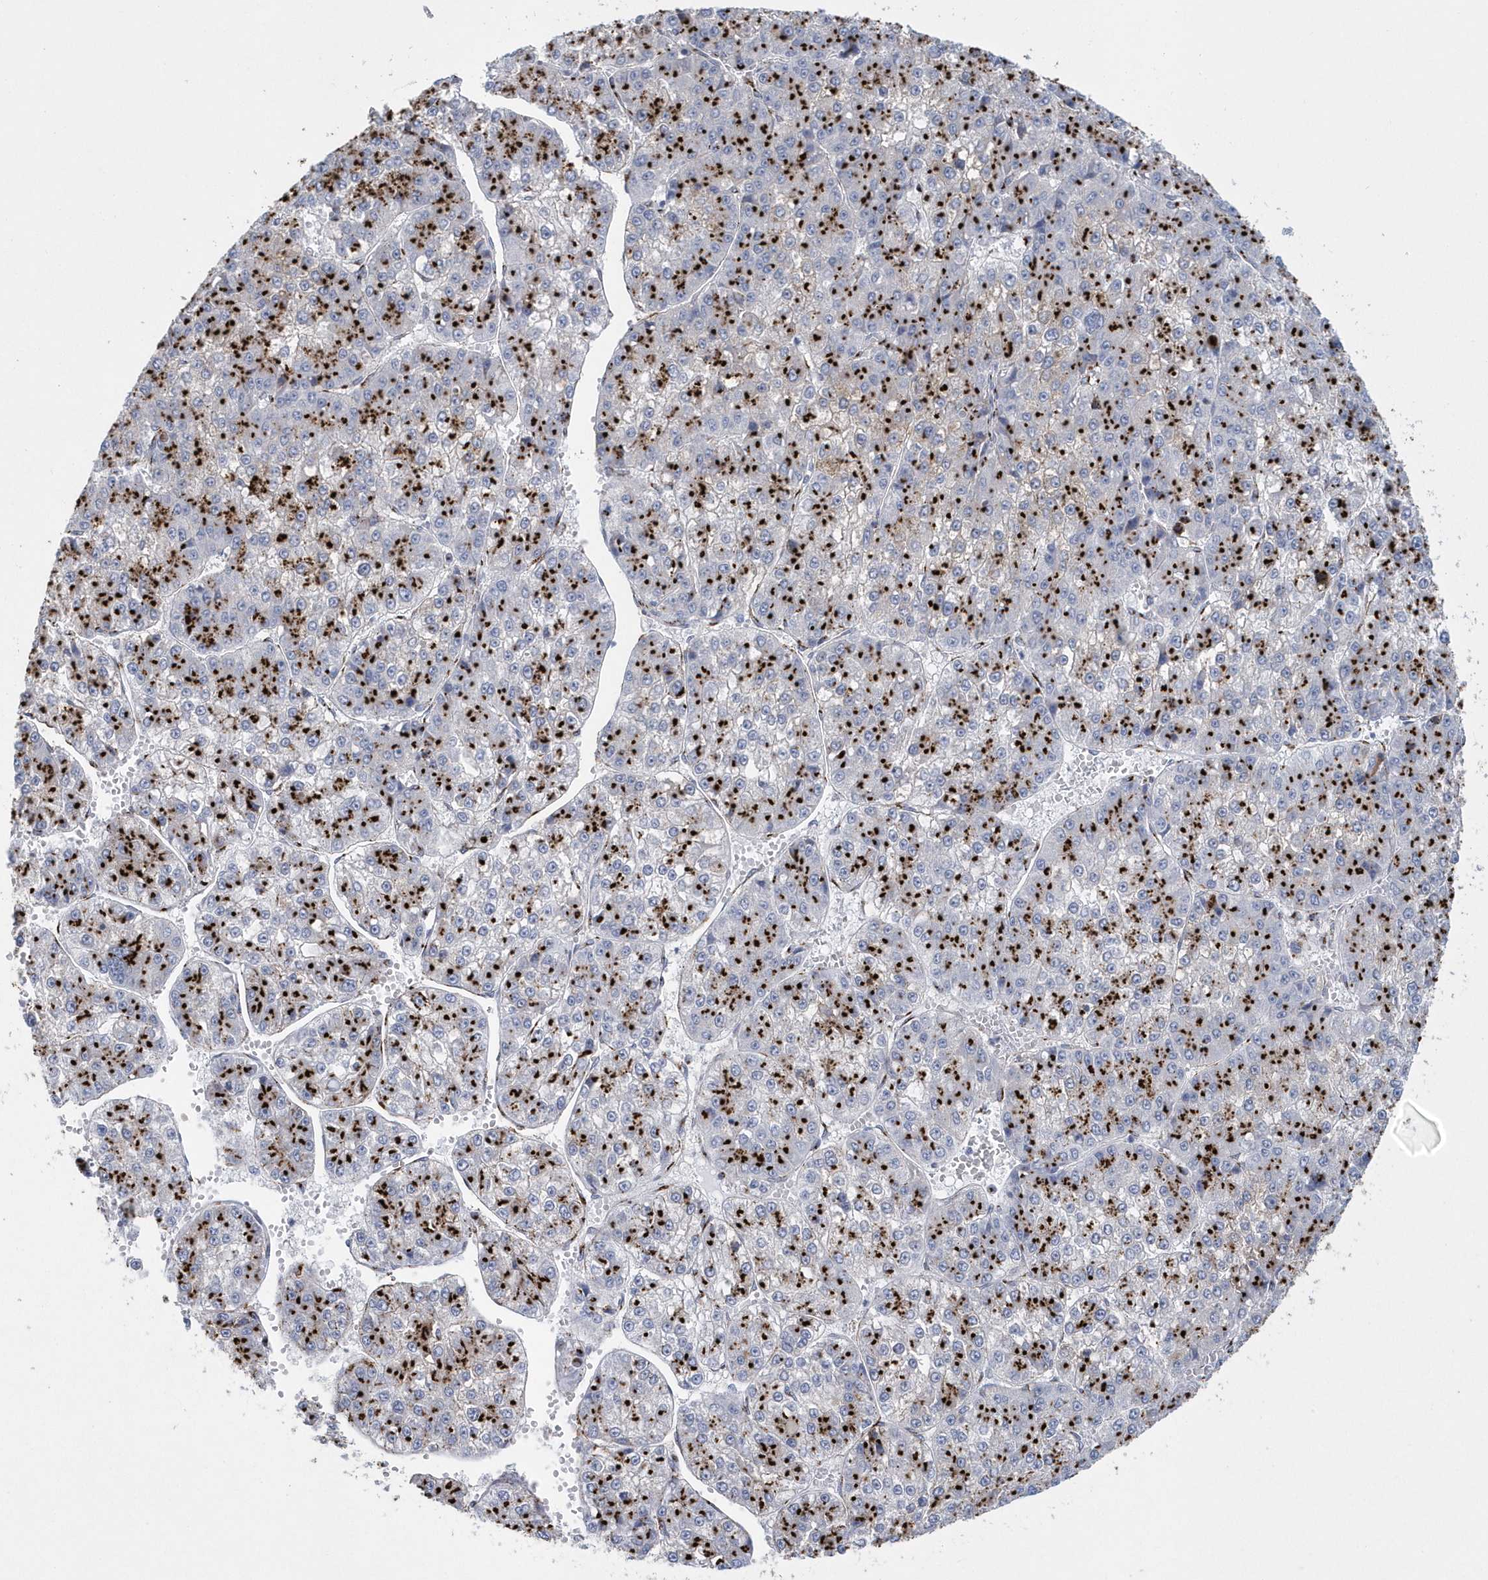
{"staining": {"intensity": "strong", "quantity": ">75%", "location": "cytoplasmic/membranous"}, "tissue": "liver cancer", "cell_type": "Tumor cells", "image_type": "cancer", "snomed": [{"axis": "morphology", "description": "Carcinoma, Hepatocellular, NOS"}, {"axis": "topography", "description": "Liver"}], "caption": "Tumor cells demonstrate strong cytoplasmic/membranous expression in about >75% of cells in liver hepatocellular carcinoma.", "gene": "SLX9", "patient": {"sex": "female", "age": 73}}